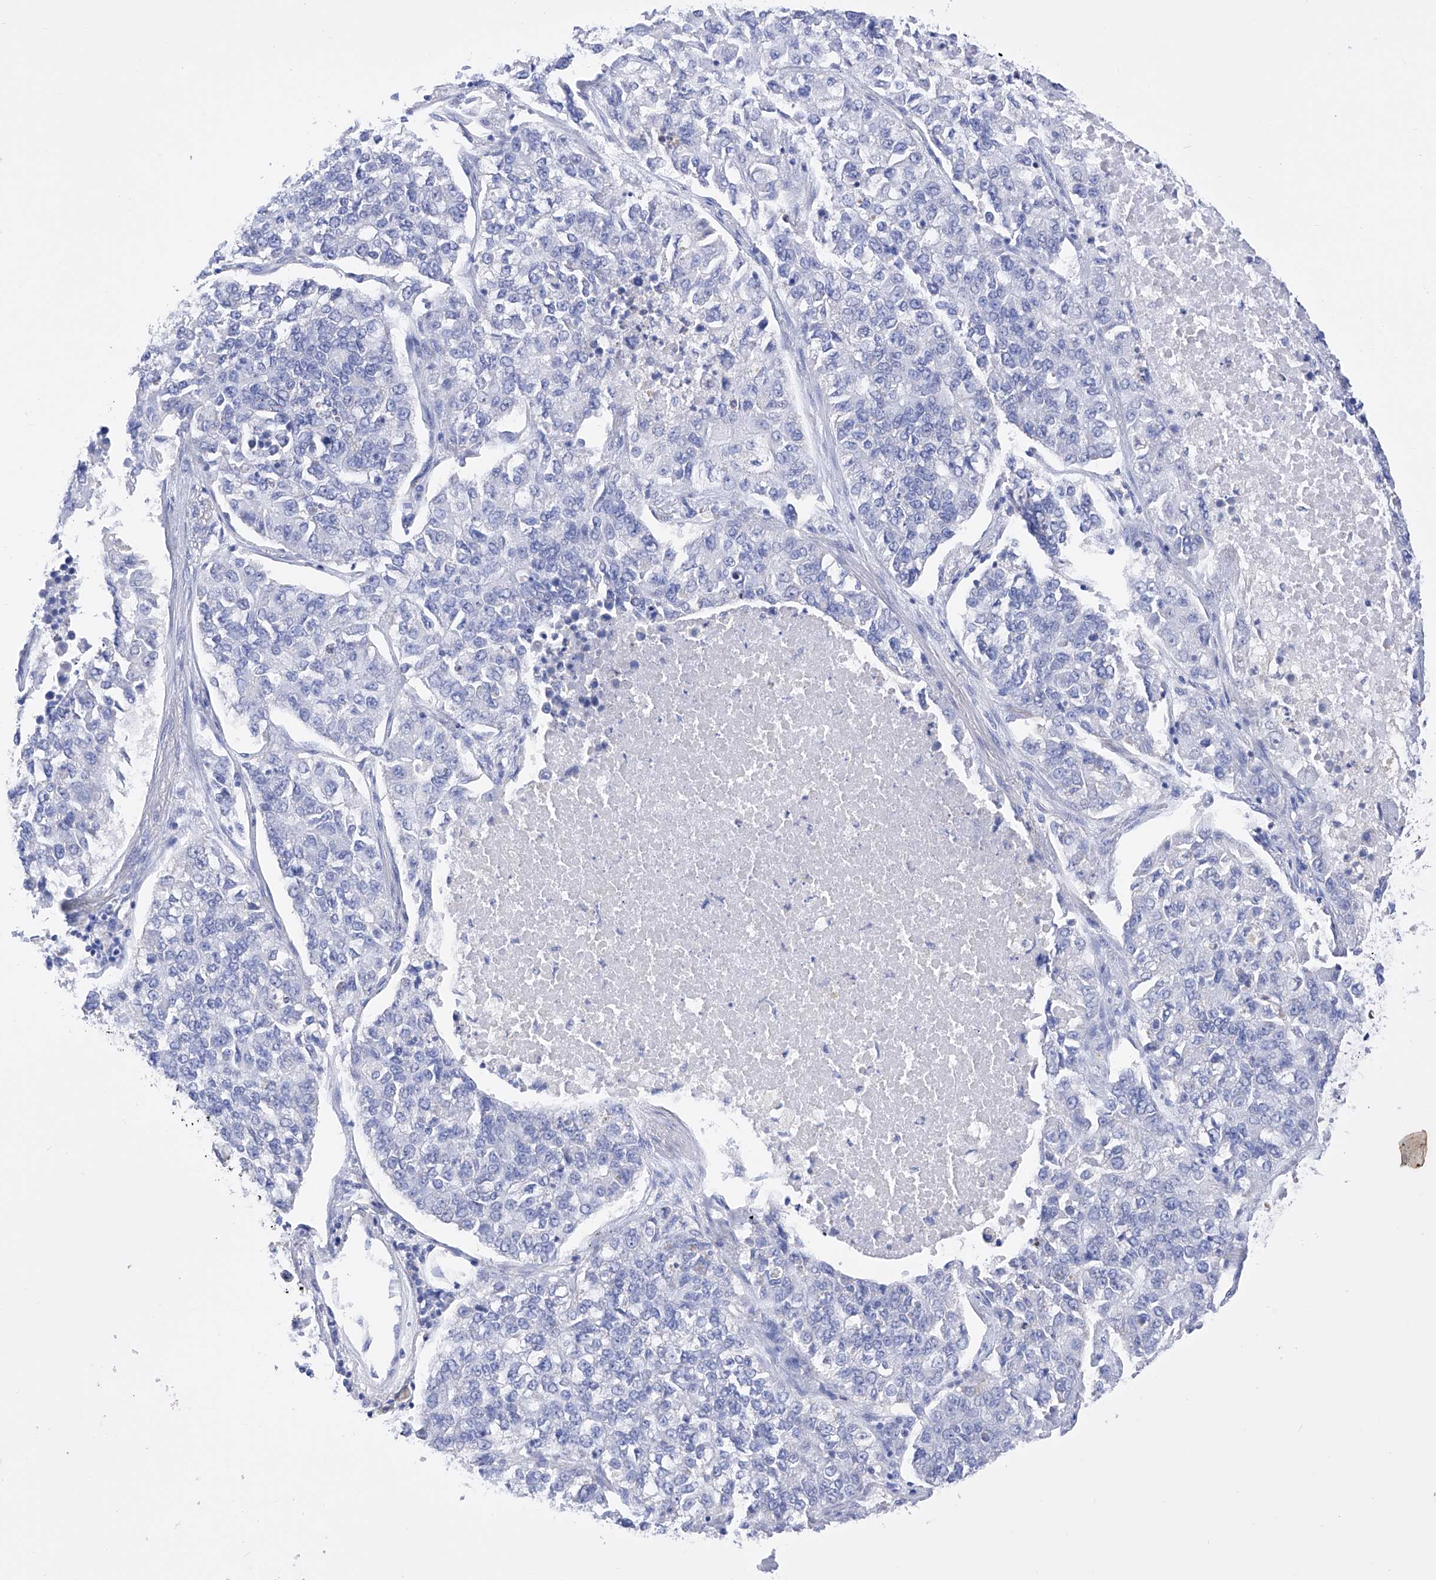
{"staining": {"intensity": "negative", "quantity": "none", "location": "none"}, "tissue": "lung cancer", "cell_type": "Tumor cells", "image_type": "cancer", "snomed": [{"axis": "morphology", "description": "Adenocarcinoma, NOS"}, {"axis": "topography", "description": "Lung"}], "caption": "Tumor cells show no significant staining in lung adenocarcinoma.", "gene": "FLG", "patient": {"sex": "male", "age": 49}}